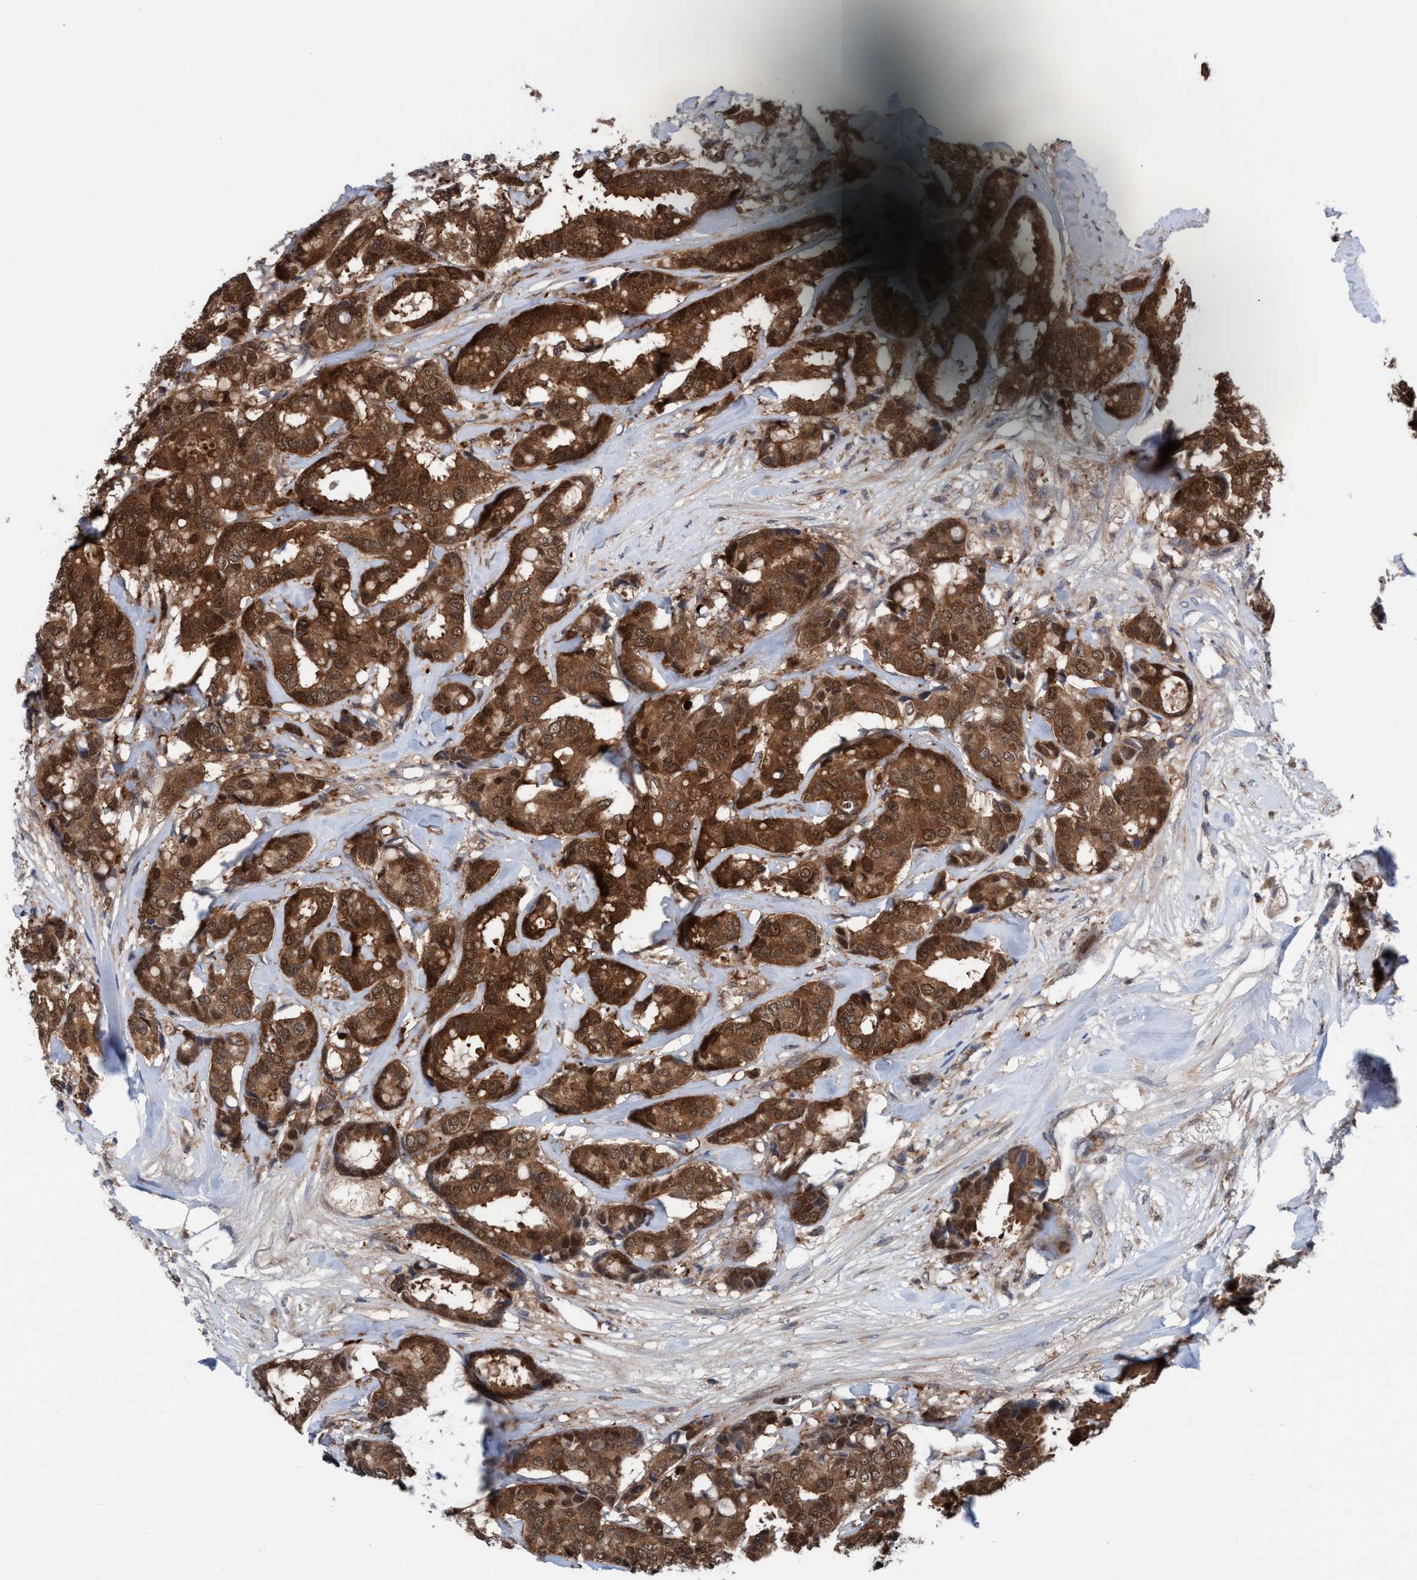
{"staining": {"intensity": "strong", "quantity": ">75%", "location": "cytoplasmic/membranous,nuclear"}, "tissue": "breast cancer", "cell_type": "Tumor cells", "image_type": "cancer", "snomed": [{"axis": "morphology", "description": "Duct carcinoma"}, {"axis": "topography", "description": "Breast"}], "caption": "Immunohistochemistry image of neoplastic tissue: breast cancer stained using IHC reveals high levels of strong protein expression localized specifically in the cytoplasmic/membranous and nuclear of tumor cells, appearing as a cytoplasmic/membranous and nuclear brown color.", "gene": "GLOD4", "patient": {"sex": "female", "age": 87}}